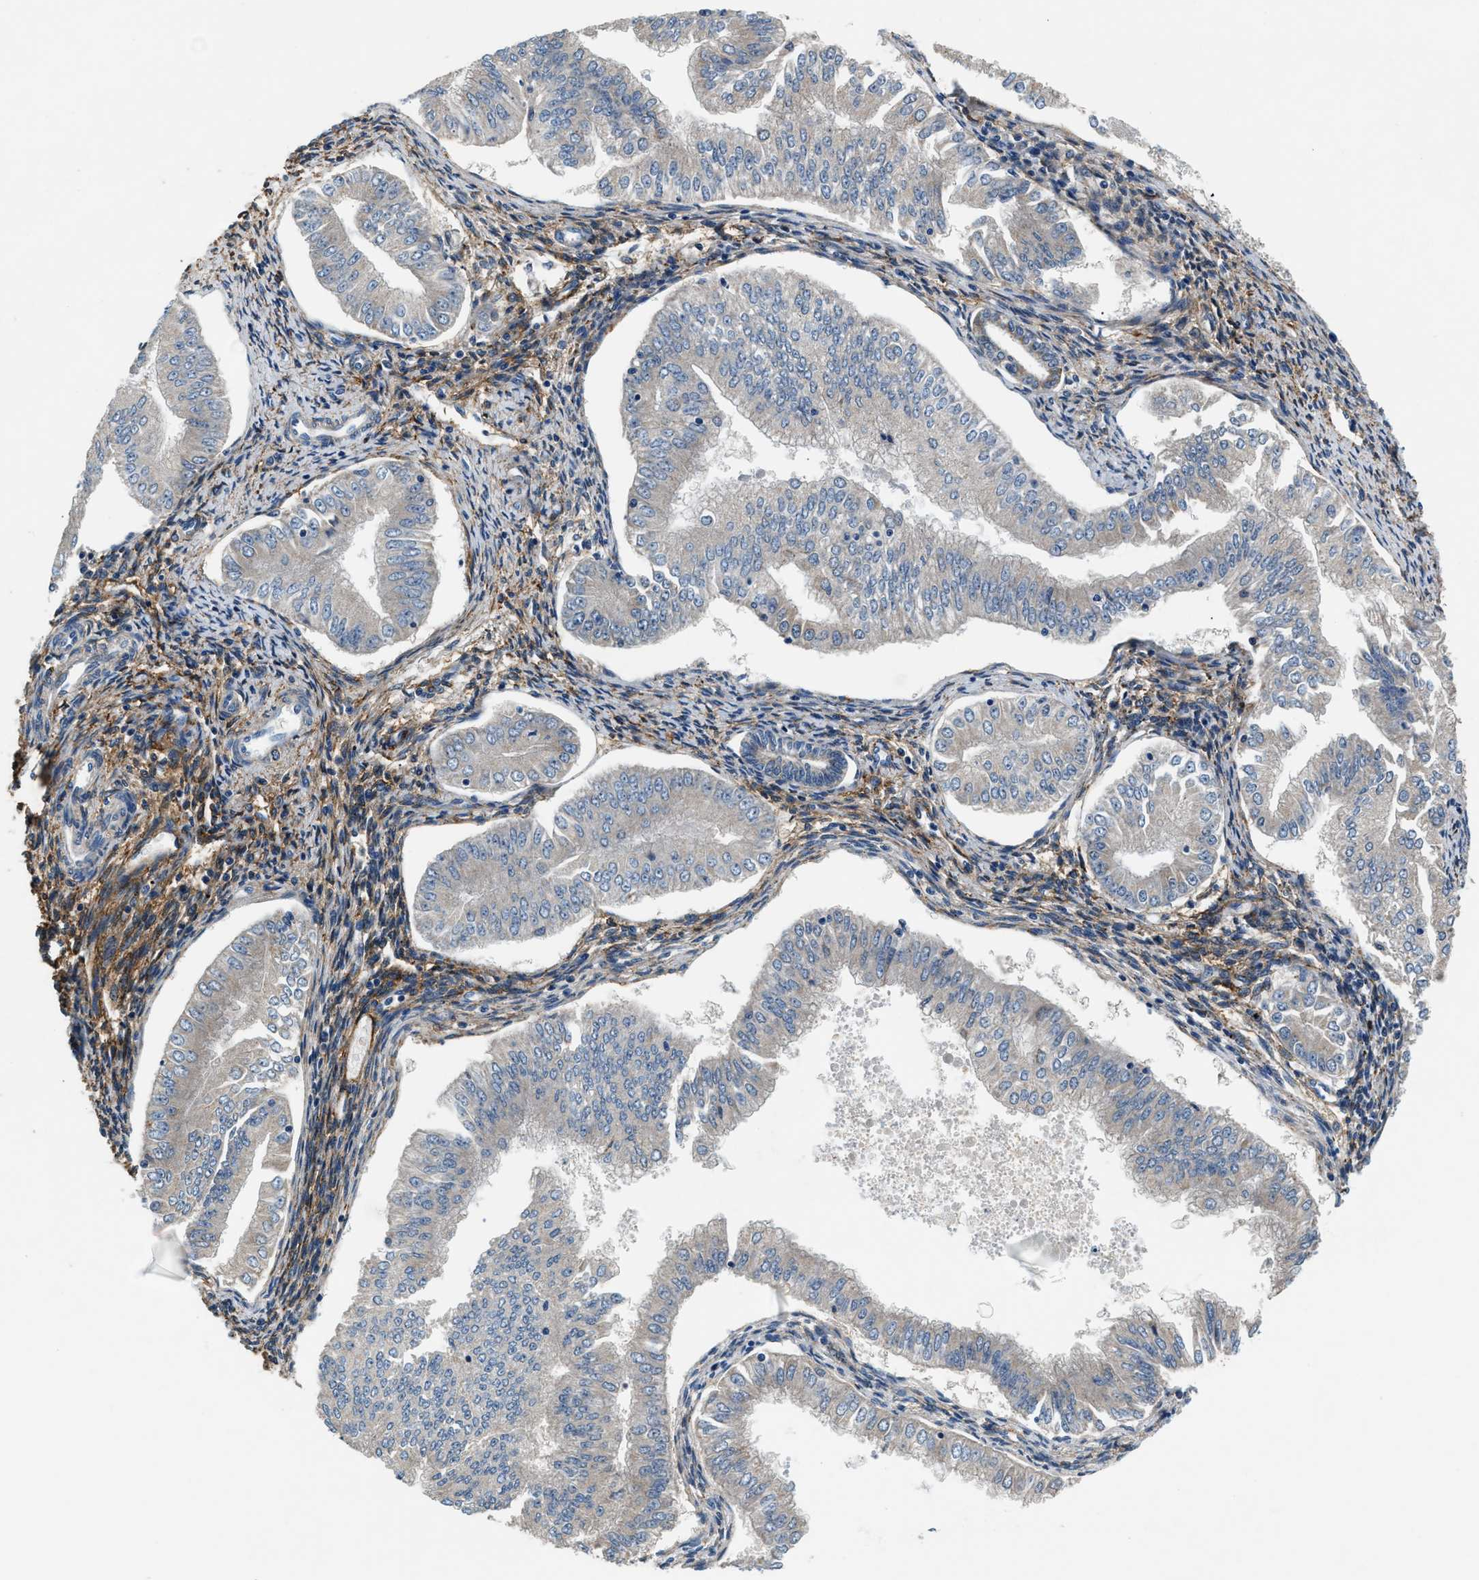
{"staining": {"intensity": "negative", "quantity": "none", "location": "none"}, "tissue": "endometrial cancer", "cell_type": "Tumor cells", "image_type": "cancer", "snomed": [{"axis": "morphology", "description": "Normal tissue, NOS"}, {"axis": "morphology", "description": "Adenocarcinoma, NOS"}, {"axis": "topography", "description": "Endometrium"}], "caption": "This micrograph is of endometrial cancer stained with immunohistochemistry to label a protein in brown with the nuclei are counter-stained blue. There is no expression in tumor cells.", "gene": "PRTFDC1", "patient": {"sex": "female", "age": 53}}